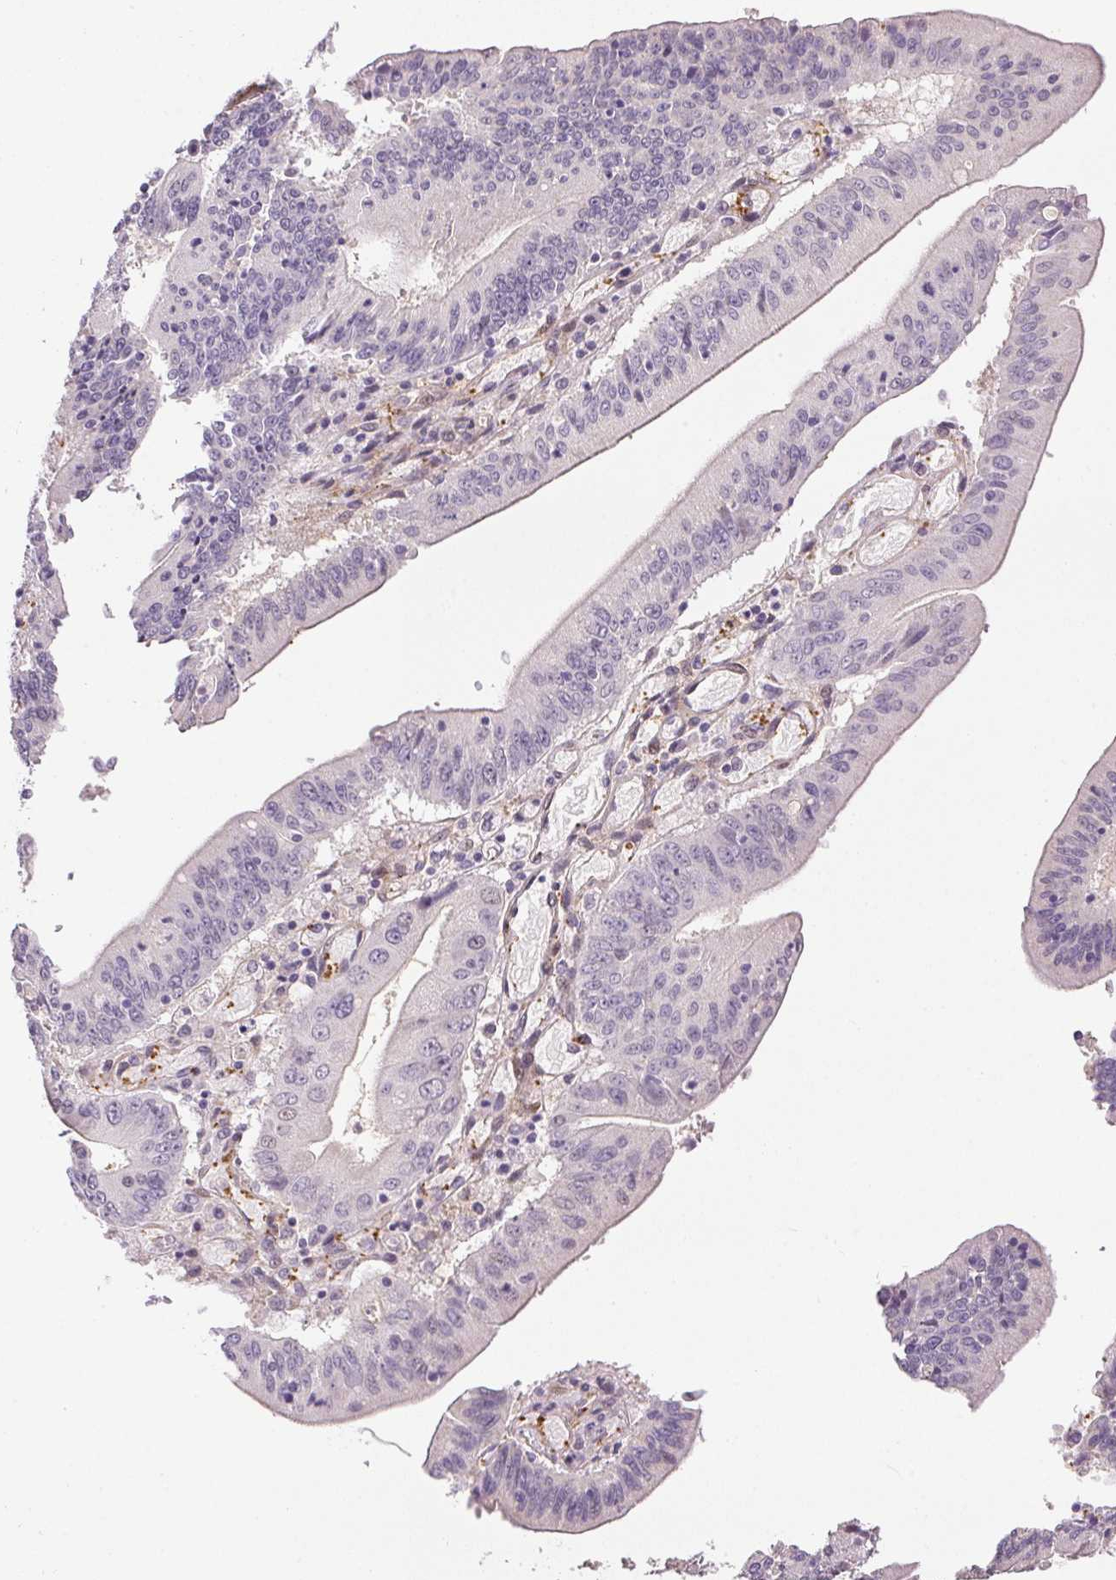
{"staining": {"intensity": "negative", "quantity": "none", "location": "none"}, "tissue": "stomach cancer", "cell_type": "Tumor cells", "image_type": "cancer", "snomed": [{"axis": "morphology", "description": "Adenocarcinoma, NOS"}, {"axis": "topography", "description": "Stomach, upper"}], "caption": "IHC of human adenocarcinoma (stomach) exhibits no positivity in tumor cells.", "gene": "PRL", "patient": {"sex": "male", "age": 68}}